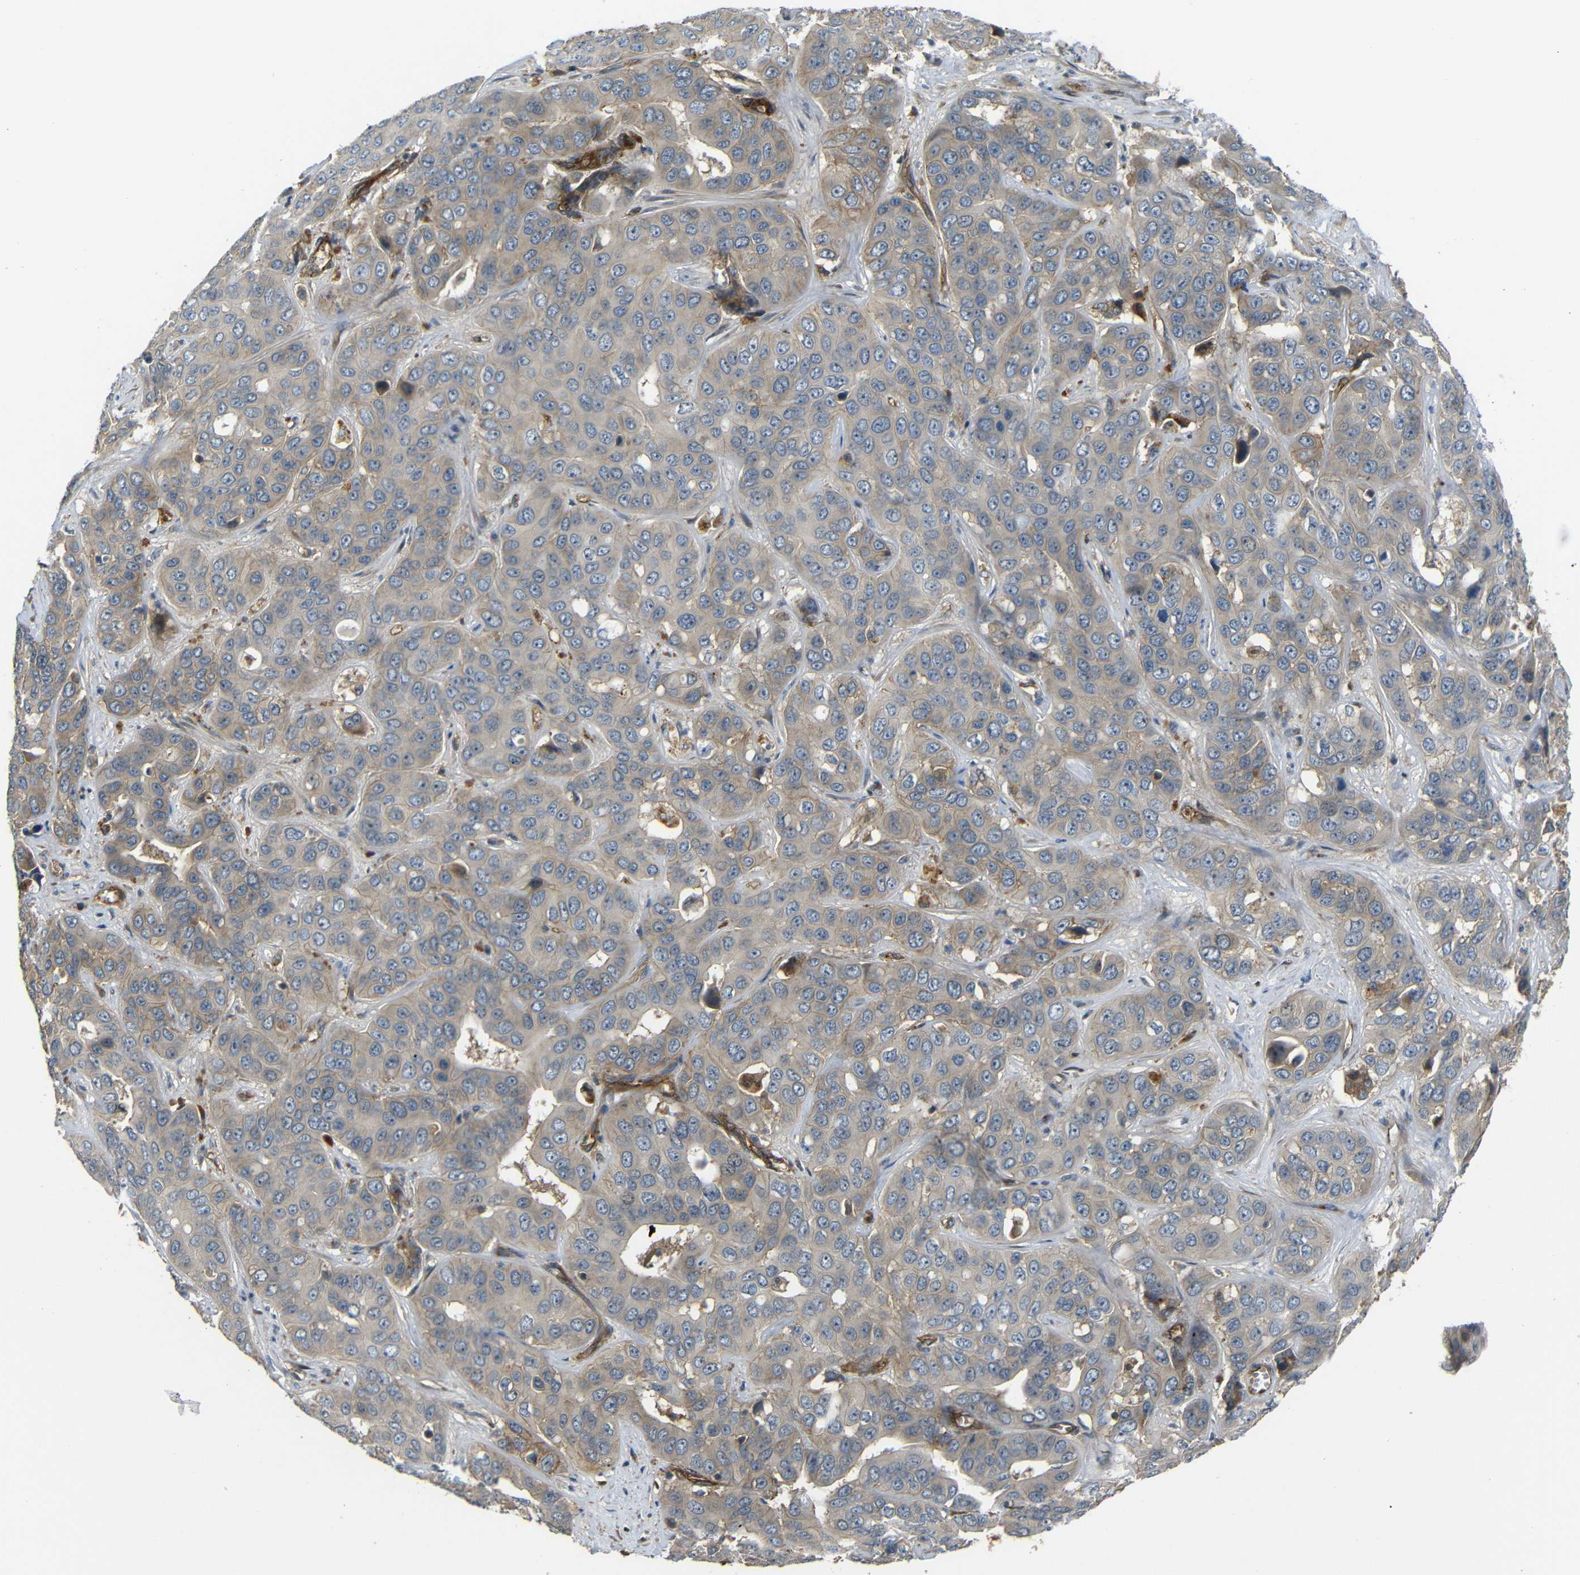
{"staining": {"intensity": "weak", "quantity": ">75%", "location": "cytoplasmic/membranous"}, "tissue": "liver cancer", "cell_type": "Tumor cells", "image_type": "cancer", "snomed": [{"axis": "morphology", "description": "Cholangiocarcinoma"}, {"axis": "topography", "description": "Liver"}], "caption": "Immunohistochemical staining of liver cancer reveals low levels of weak cytoplasmic/membranous protein expression in about >75% of tumor cells. Using DAB (3,3'-diaminobenzidine) (brown) and hematoxylin (blue) stains, captured at high magnification using brightfield microscopy.", "gene": "RELL1", "patient": {"sex": "female", "age": 52}}